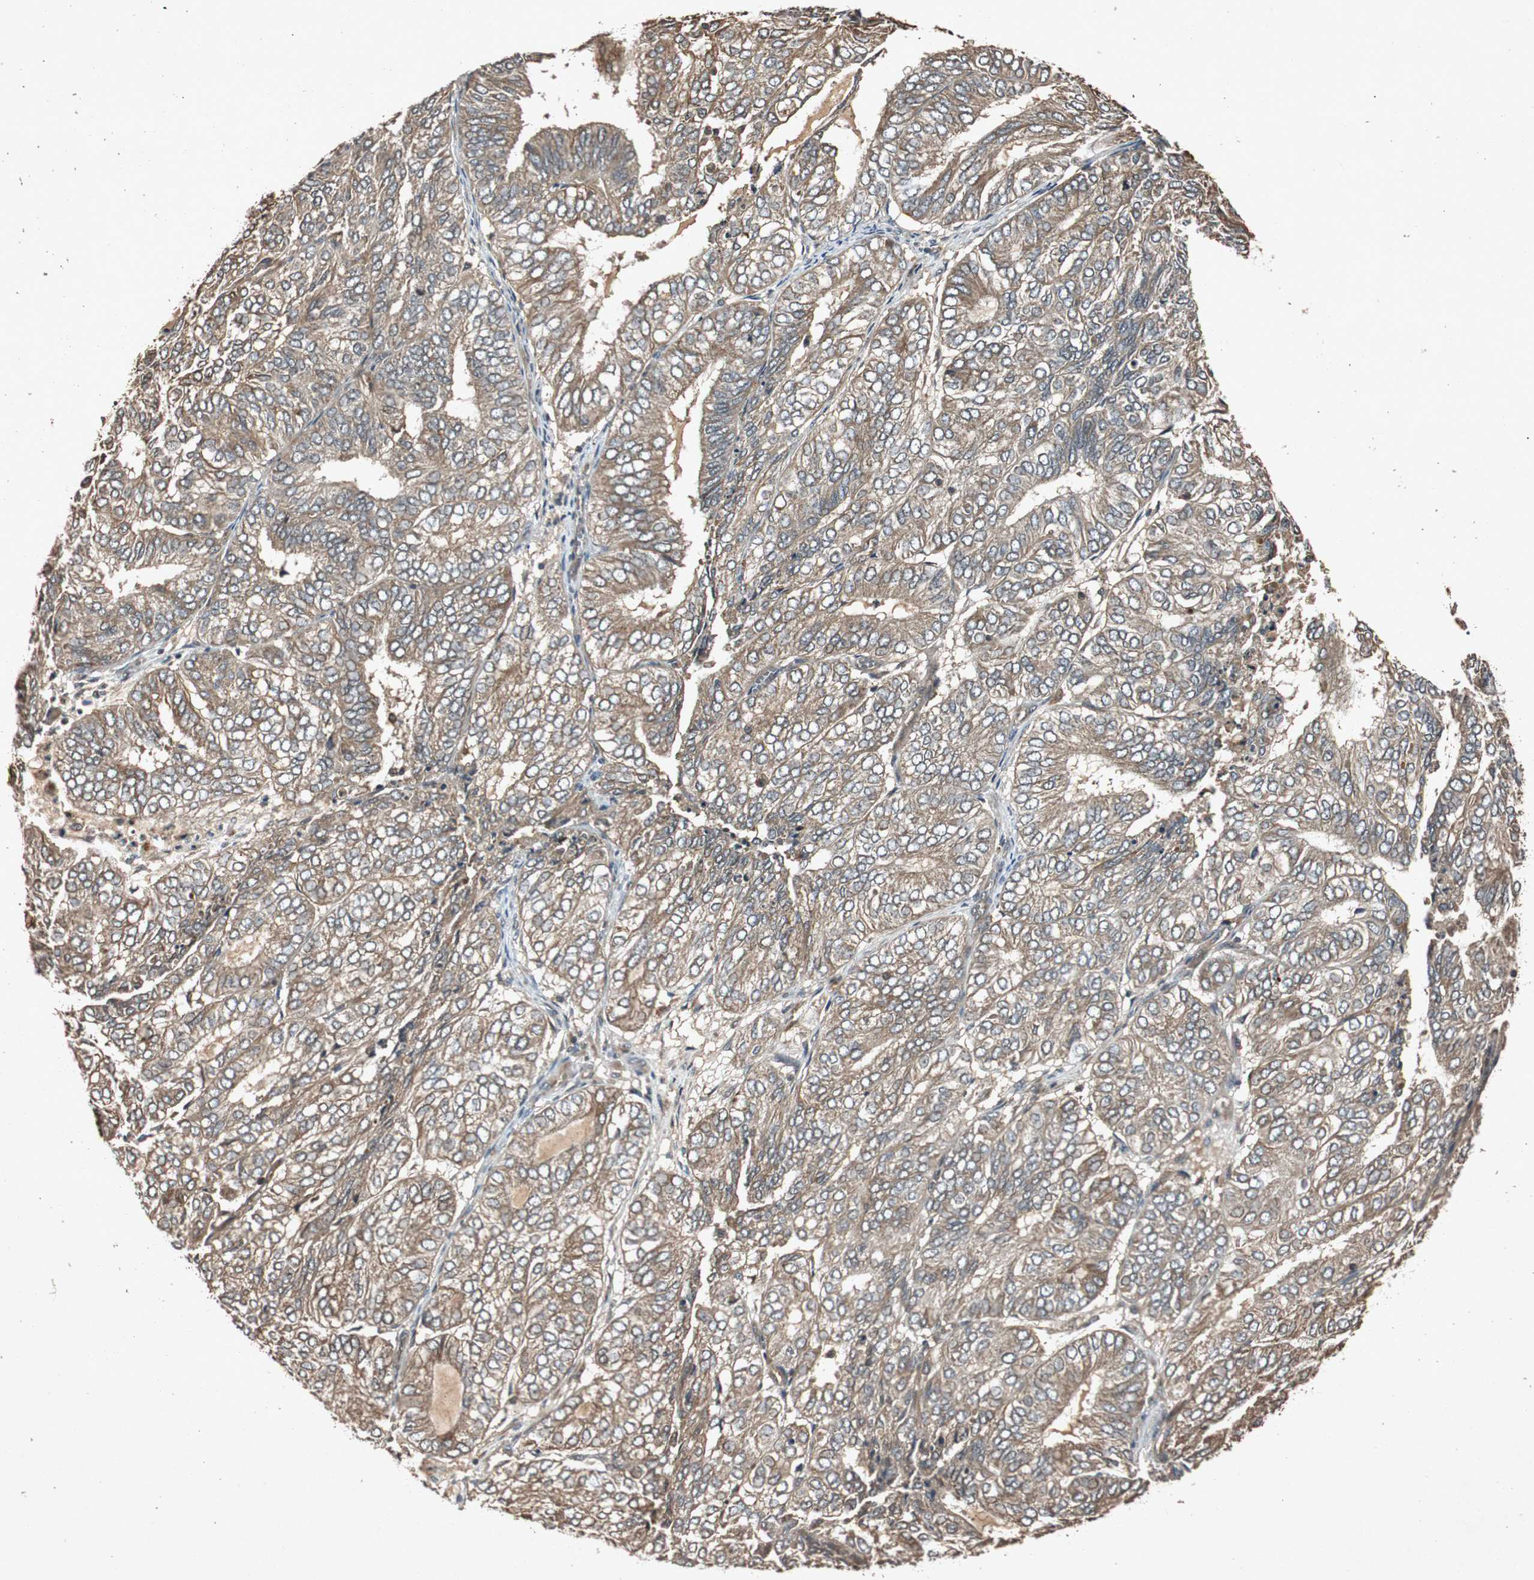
{"staining": {"intensity": "moderate", "quantity": ">75%", "location": "cytoplasmic/membranous"}, "tissue": "endometrial cancer", "cell_type": "Tumor cells", "image_type": "cancer", "snomed": [{"axis": "morphology", "description": "Adenocarcinoma, NOS"}, {"axis": "topography", "description": "Uterus"}], "caption": "Immunohistochemistry (IHC) staining of adenocarcinoma (endometrial), which shows medium levels of moderate cytoplasmic/membranous staining in about >75% of tumor cells indicating moderate cytoplasmic/membranous protein staining. The staining was performed using DAB (brown) for protein detection and nuclei were counterstained in hematoxylin (blue).", "gene": "SLIT2", "patient": {"sex": "female", "age": 60}}